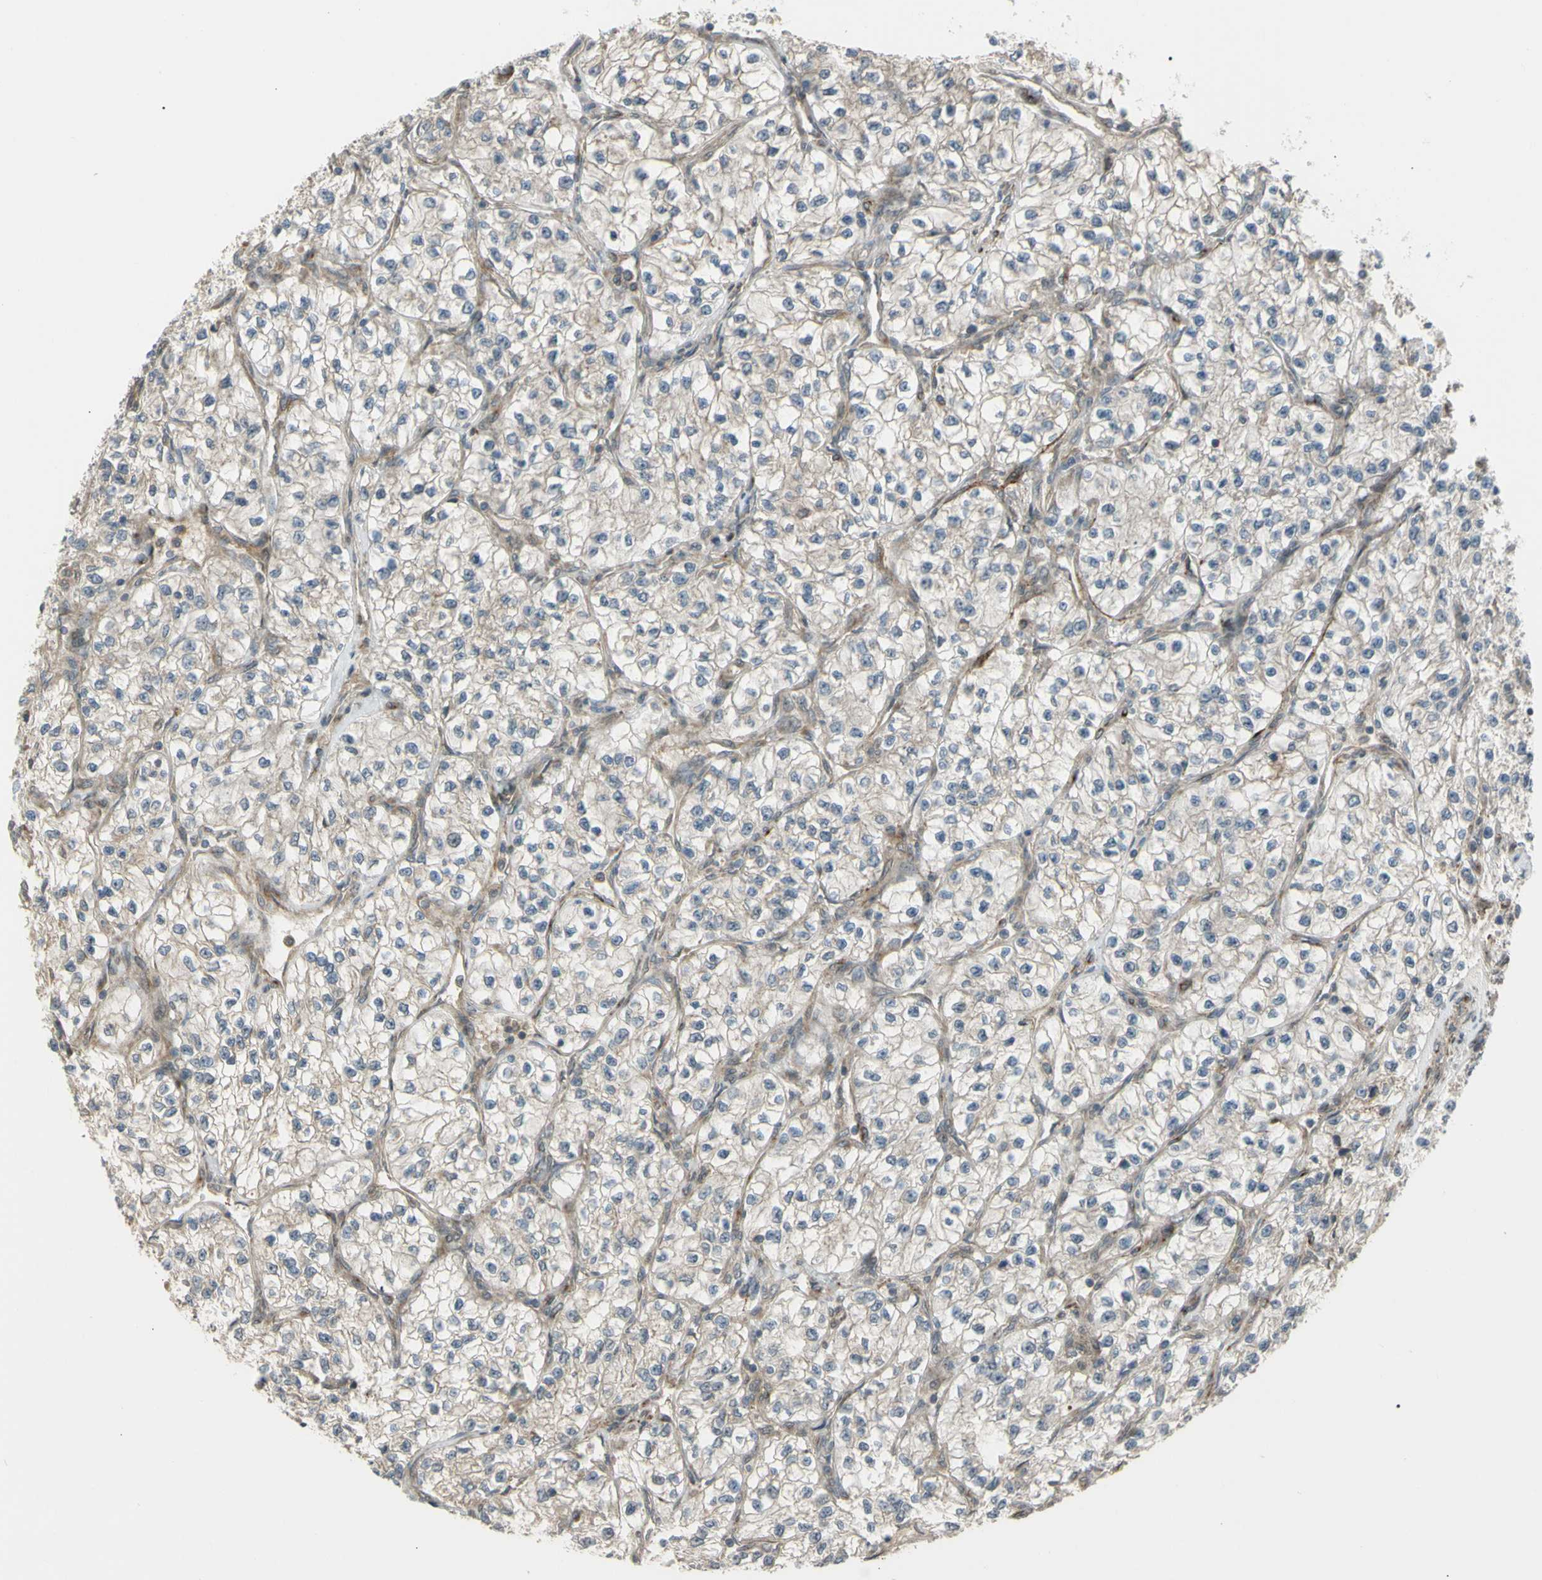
{"staining": {"intensity": "weak", "quantity": "<25%", "location": "cytoplasmic/membranous"}, "tissue": "renal cancer", "cell_type": "Tumor cells", "image_type": "cancer", "snomed": [{"axis": "morphology", "description": "Adenocarcinoma, NOS"}, {"axis": "topography", "description": "Kidney"}], "caption": "This is an IHC histopathology image of adenocarcinoma (renal). There is no expression in tumor cells.", "gene": "FLII", "patient": {"sex": "female", "age": 57}}